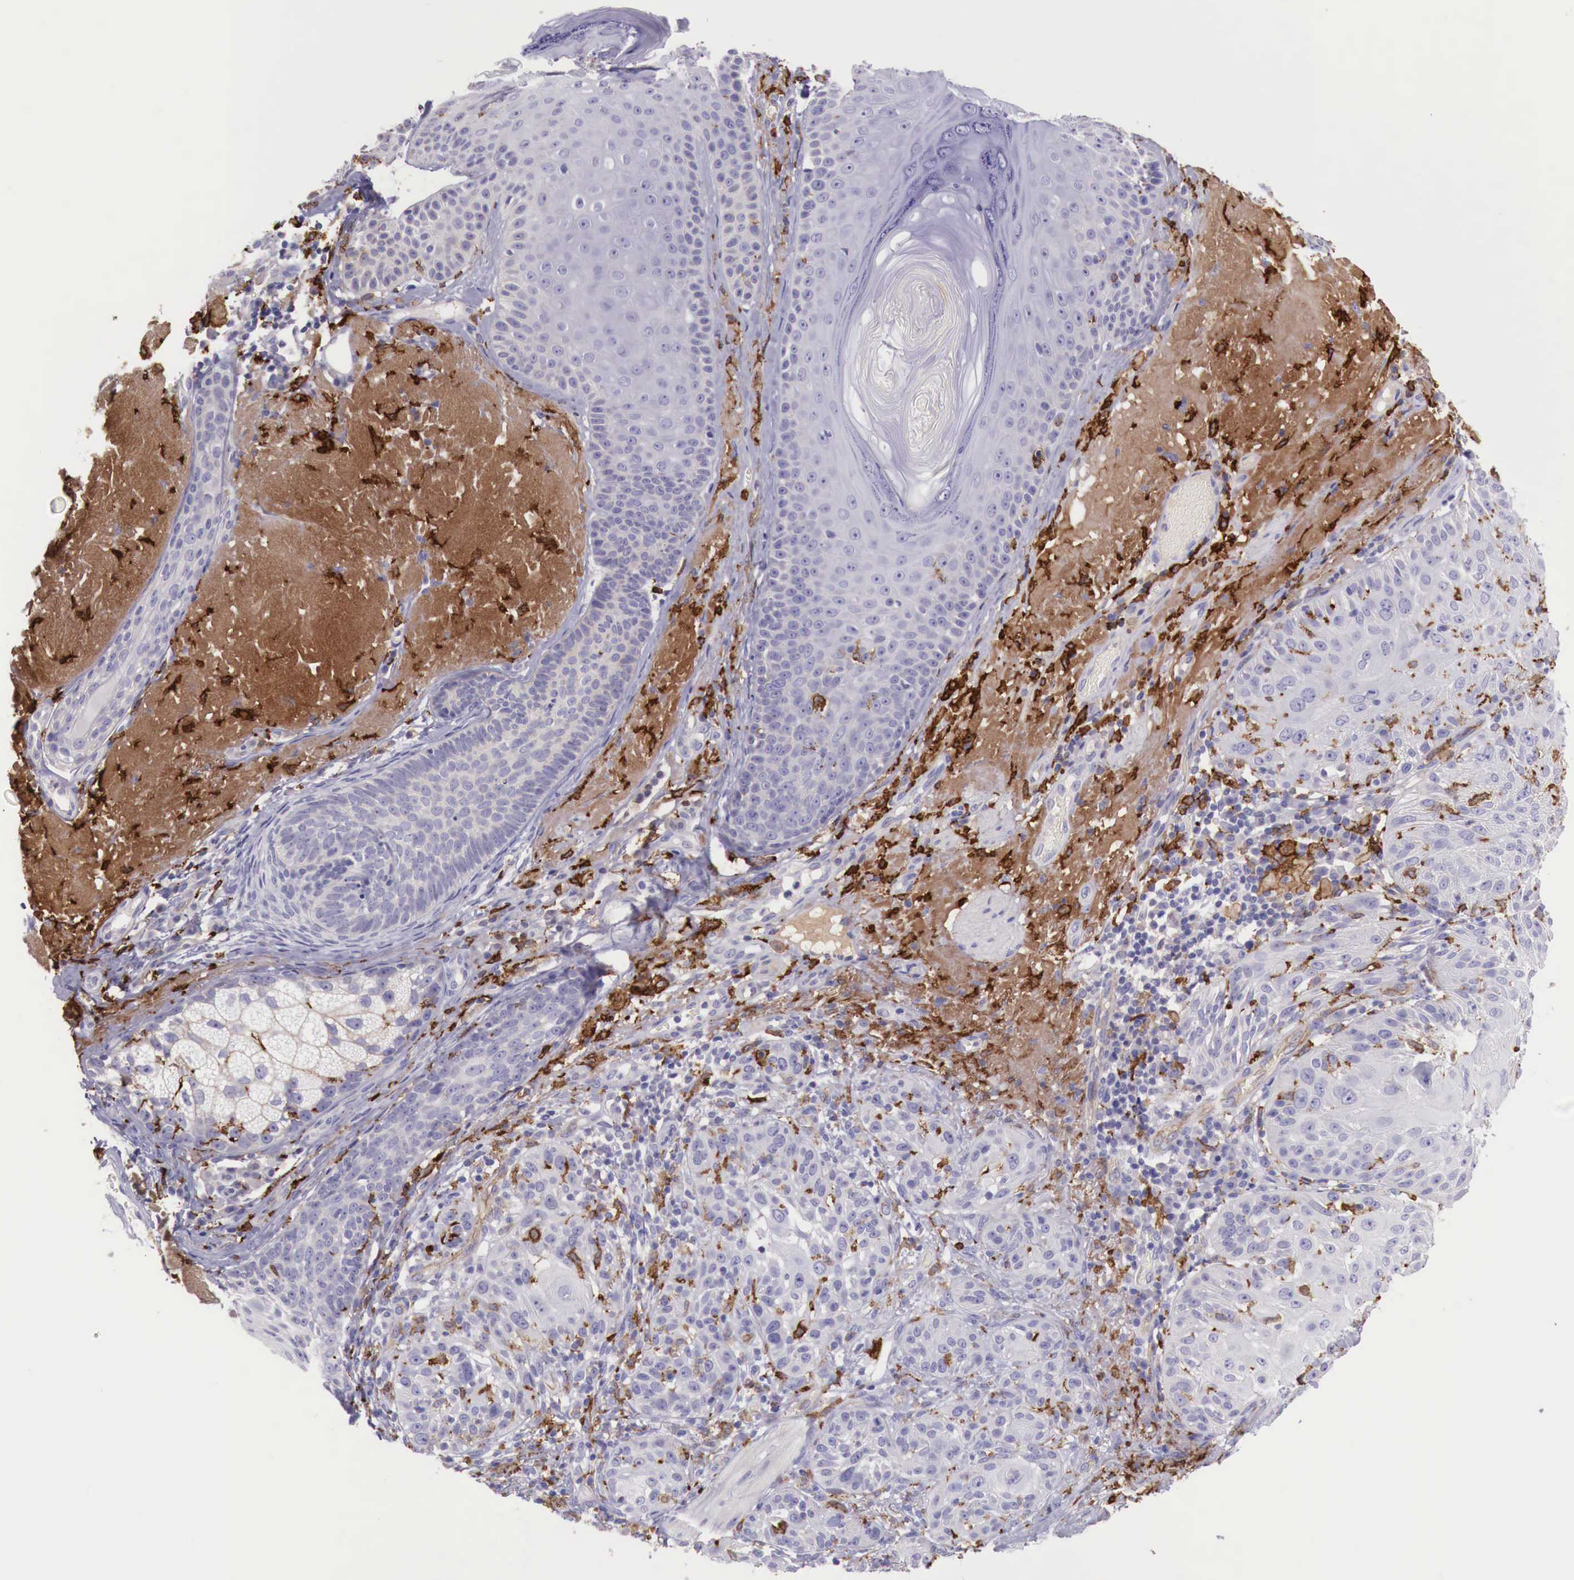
{"staining": {"intensity": "negative", "quantity": "none", "location": "none"}, "tissue": "skin cancer", "cell_type": "Tumor cells", "image_type": "cancer", "snomed": [{"axis": "morphology", "description": "Squamous cell carcinoma, NOS"}, {"axis": "topography", "description": "Skin"}], "caption": "Skin cancer (squamous cell carcinoma) stained for a protein using immunohistochemistry shows no expression tumor cells.", "gene": "MSR1", "patient": {"sex": "female", "age": 89}}